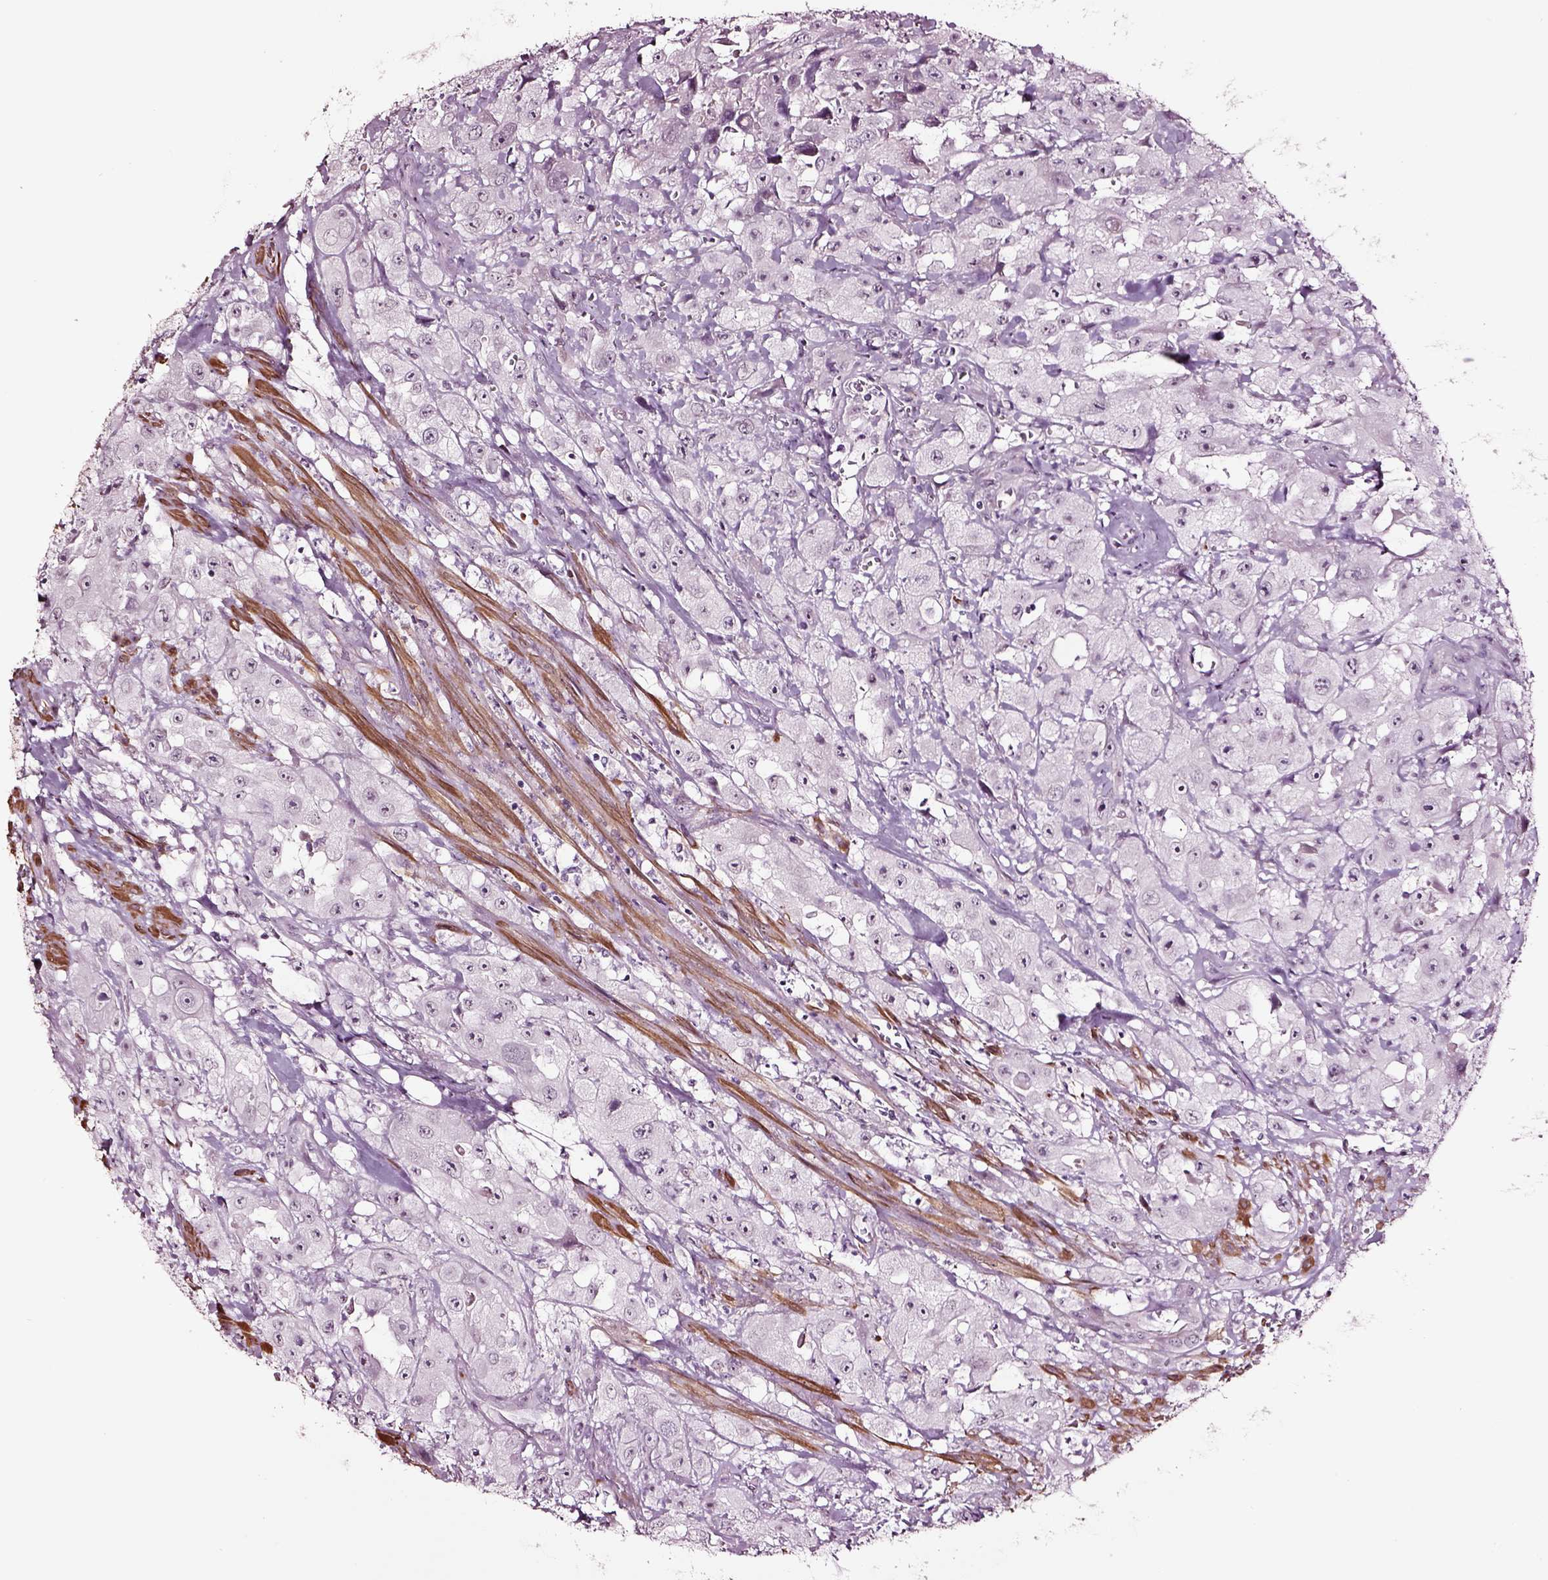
{"staining": {"intensity": "negative", "quantity": "none", "location": "none"}, "tissue": "urothelial cancer", "cell_type": "Tumor cells", "image_type": "cancer", "snomed": [{"axis": "morphology", "description": "Urothelial carcinoma, High grade"}, {"axis": "topography", "description": "Urinary bladder"}], "caption": "This is an immunohistochemistry (IHC) image of urothelial carcinoma (high-grade). There is no positivity in tumor cells.", "gene": "SOX10", "patient": {"sex": "male", "age": 79}}